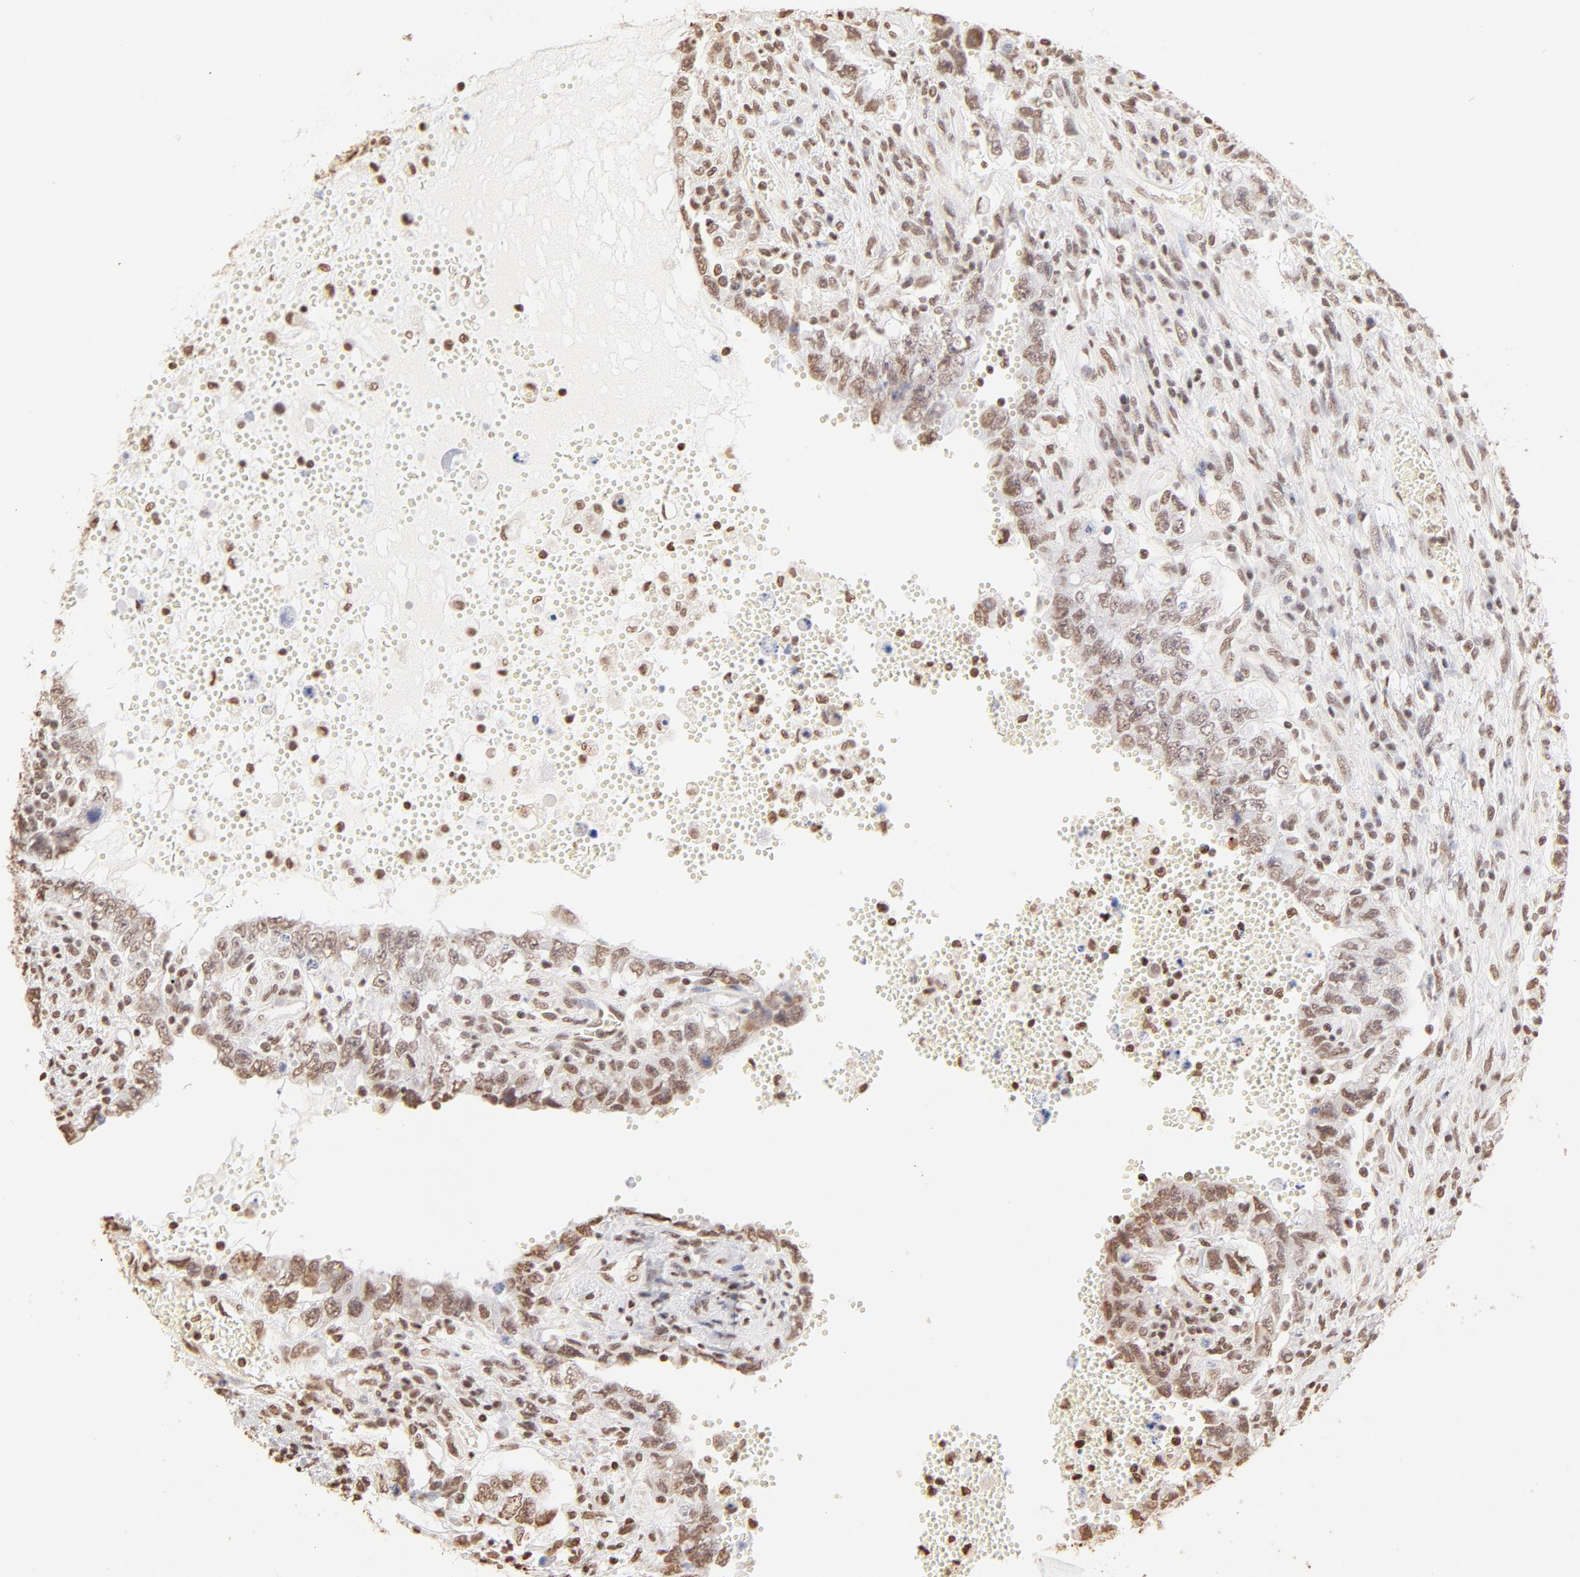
{"staining": {"intensity": "moderate", "quantity": ">75%", "location": "nuclear"}, "tissue": "testis cancer", "cell_type": "Tumor cells", "image_type": "cancer", "snomed": [{"axis": "morphology", "description": "Carcinoma, Embryonal, NOS"}, {"axis": "topography", "description": "Testis"}], "caption": "Immunohistochemical staining of testis embryonal carcinoma reveals moderate nuclear protein expression in approximately >75% of tumor cells.", "gene": "ZNF540", "patient": {"sex": "male", "age": 26}}